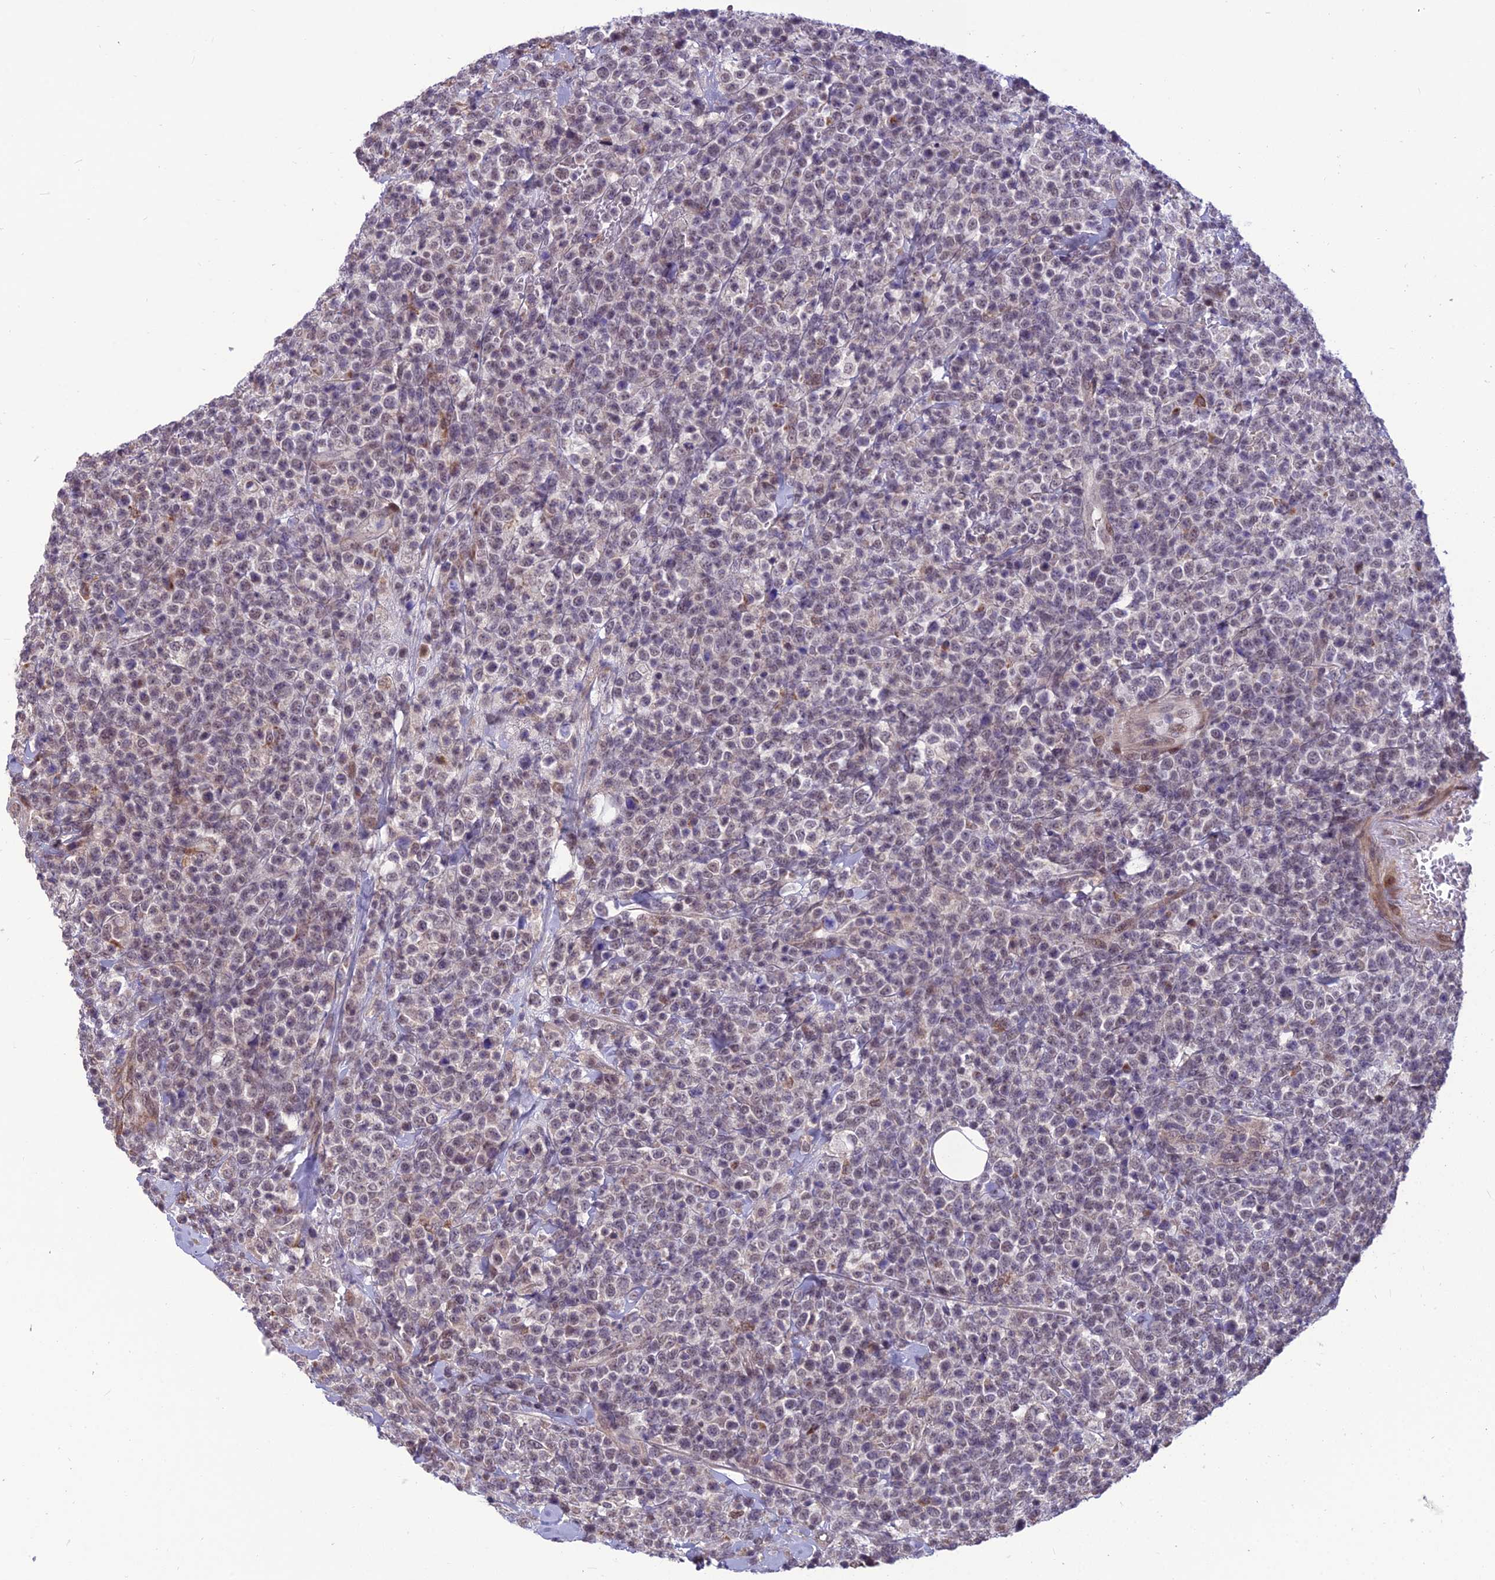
{"staining": {"intensity": "negative", "quantity": "none", "location": "none"}, "tissue": "lymphoma", "cell_type": "Tumor cells", "image_type": "cancer", "snomed": [{"axis": "morphology", "description": "Malignant lymphoma, non-Hodgkin's type, High grade"}, {"axis": "topography", "description": "Colon"}], "caption": "Immunohistochemical staining of human lymphoma reveals no significant staining in tumor cells. Brightfield microscopy of immunohistochemistry stained with DAB (brown) and hematoxylin (blue), captured at high magnification.", "gene": "FBRS", "patient": {"sex": "female", "age": 53}}